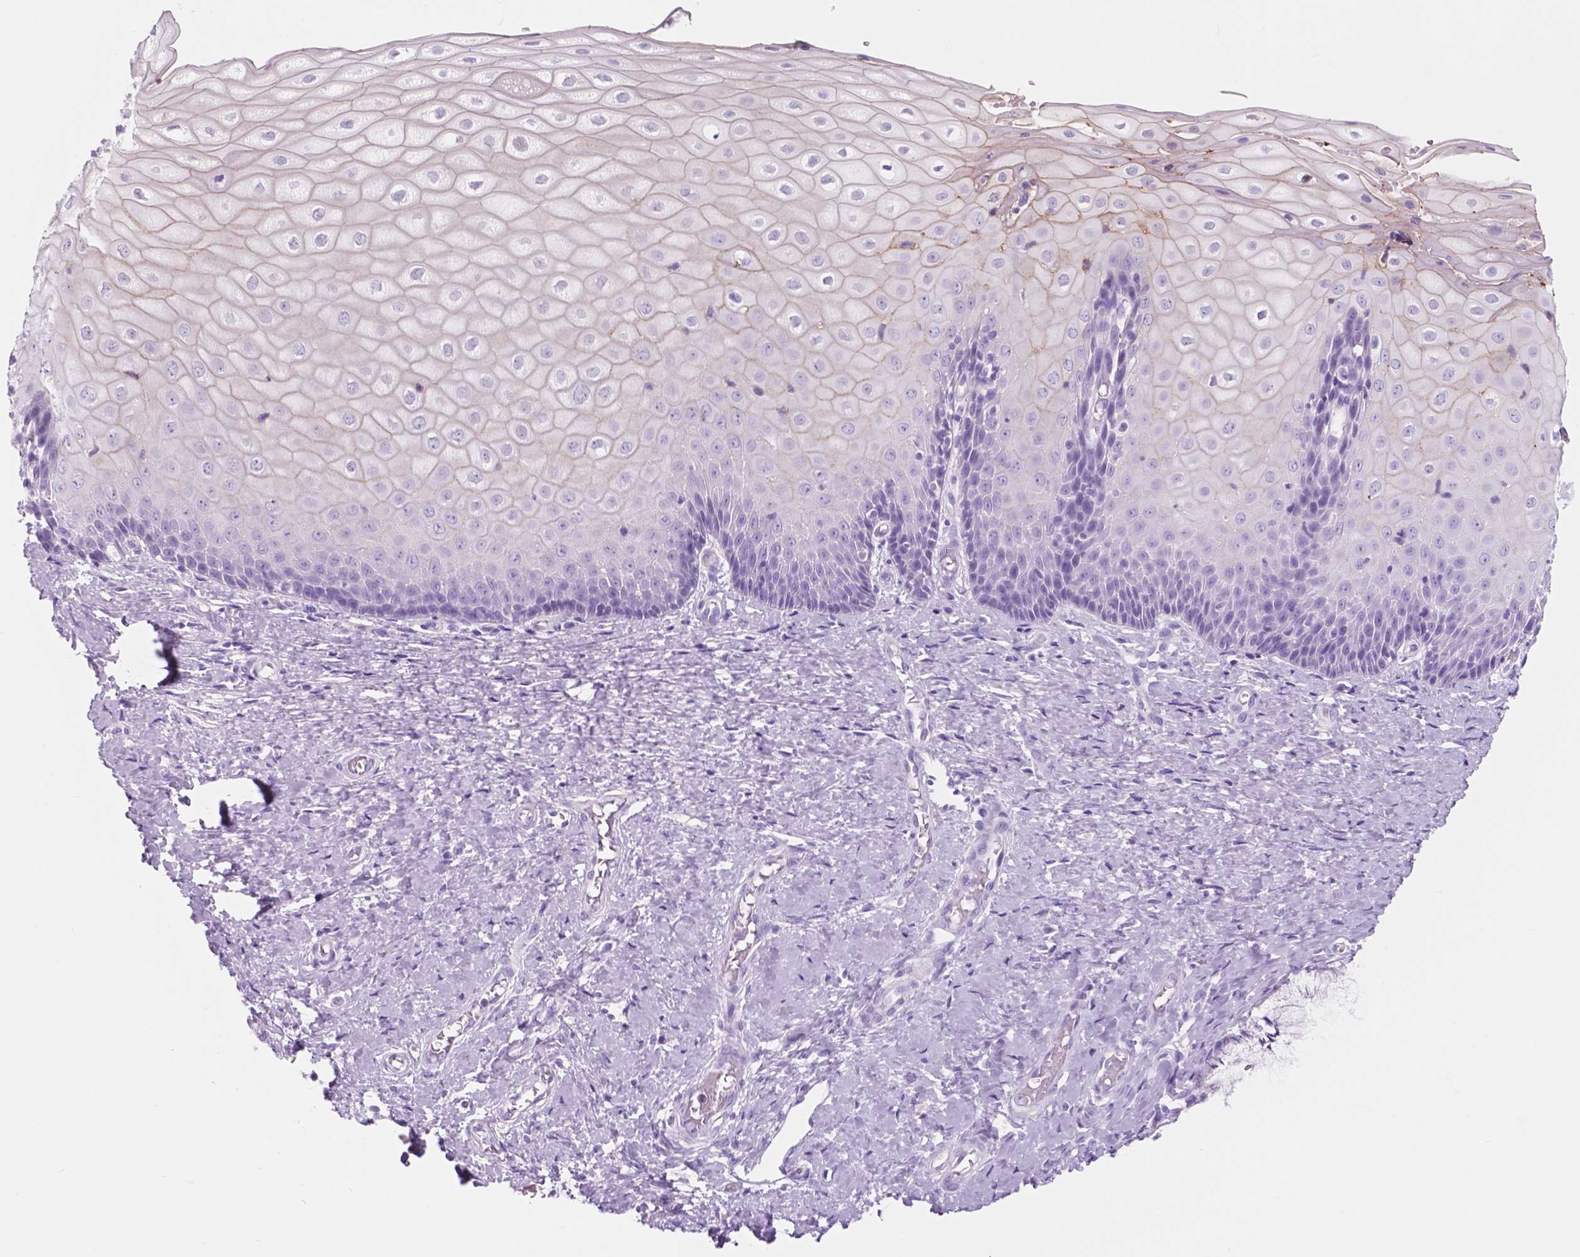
{"staining": {"intensity": "negative", "quantity": "none", "location": "none"}, "tissue": "cervix", "cell_type": "Glandular cells", "image_type": "normal", "snomed": [{"axis": "morphology", "description": "Normal tissue, NOS"}, {"axis": "topography", "description": "Cervix"}], "caption": "This is an immunohistochemistry photomicrograph of benign human cervix. There is no staining in glandular cells.", "gene": "CUZD1", "patient": {"sex": "female", "age": 37}}